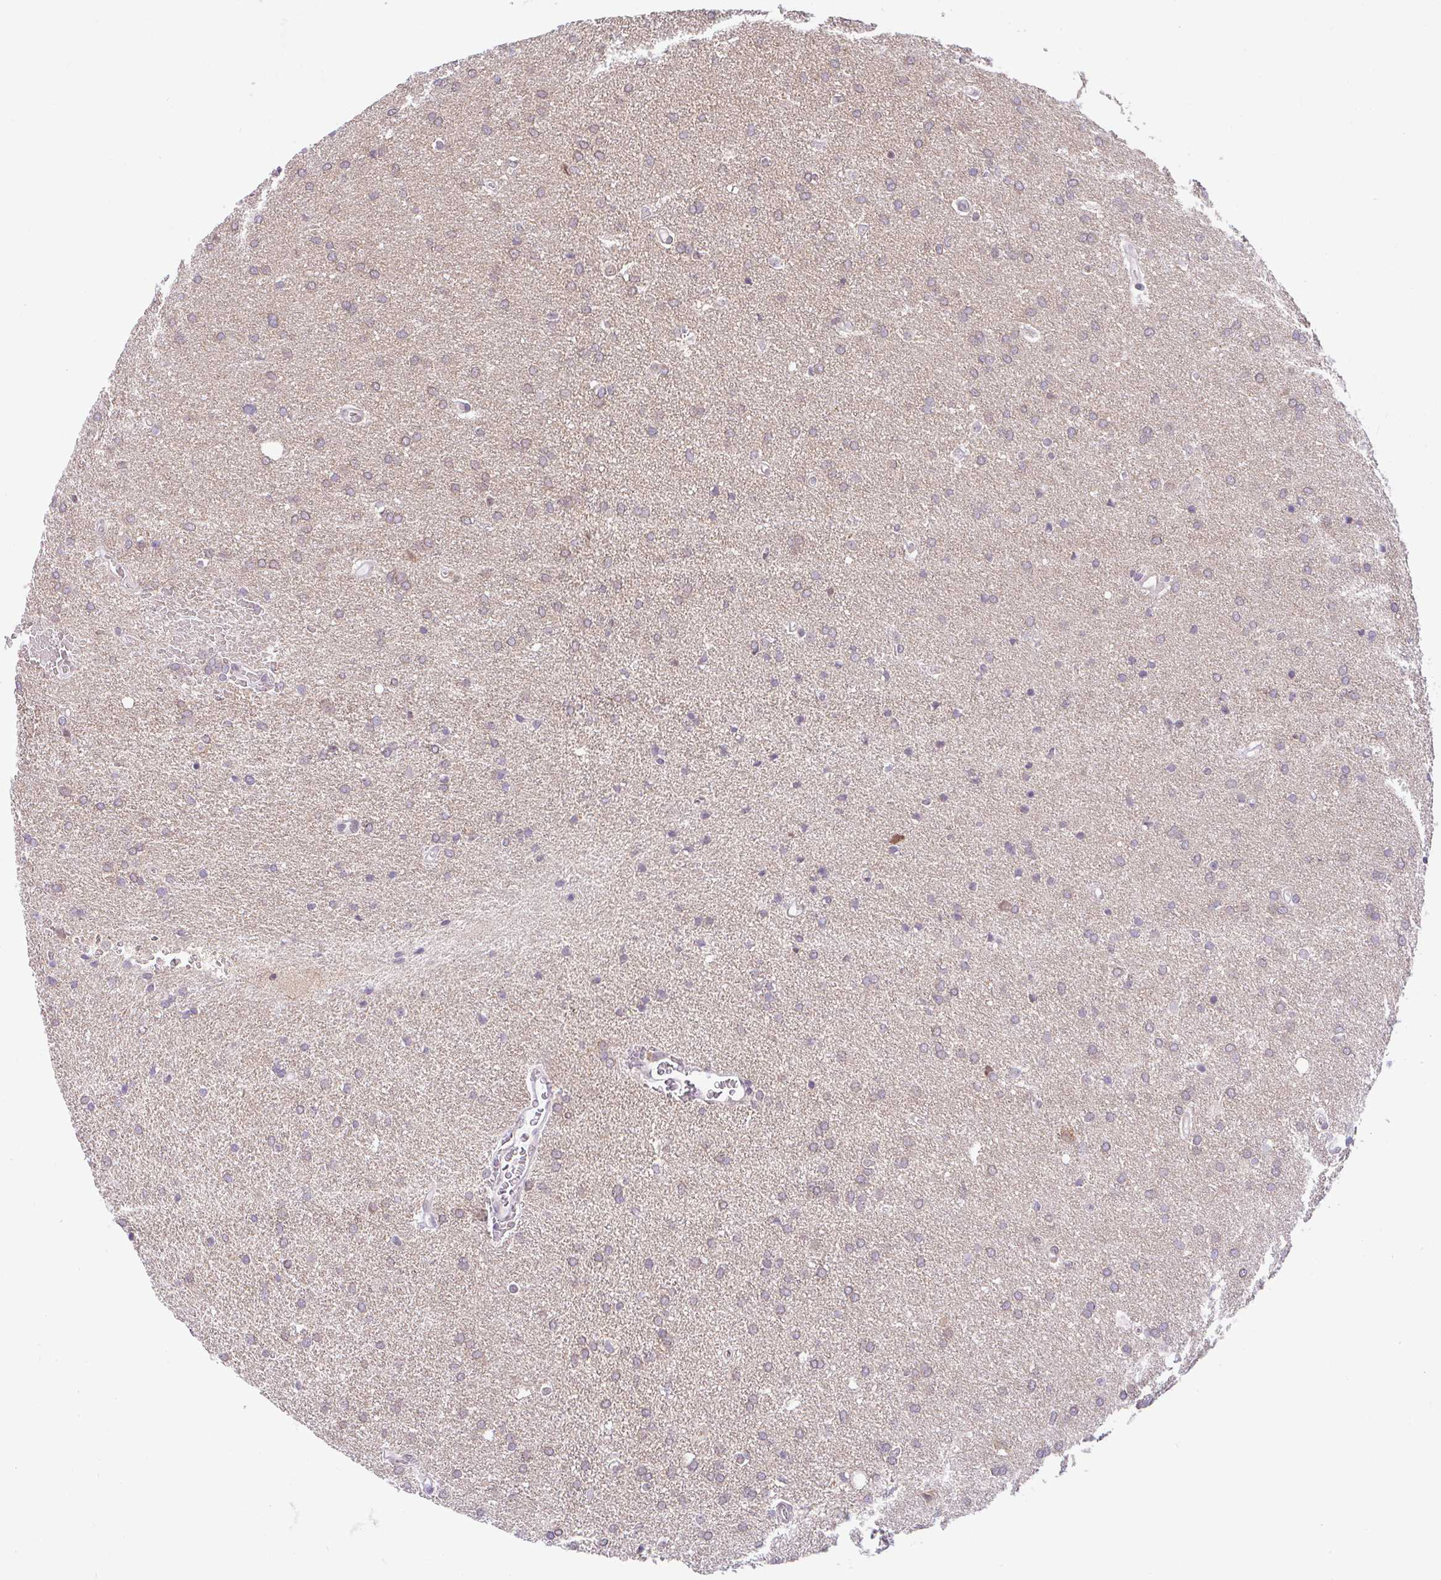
{"staining": {"intensity": "weak", "quantity": "<25%", "location": "cytoplasmic/membranous"}, "tissue": "glioma", "cell_type": "Tumor cells", "image_type": "cancer", "snomed": [{"axis": "morphology", "description": "Glioma, malignant, Low grade"}, {"axis": "topography", "description": "Brain"}], "caption": "IHC photomicrograph of glioma stained for a protein (brown), which demonstrates no positivity in tumor cells.", "gene": "RALBP1", "patient": {"sex": "female", "age": 34}}